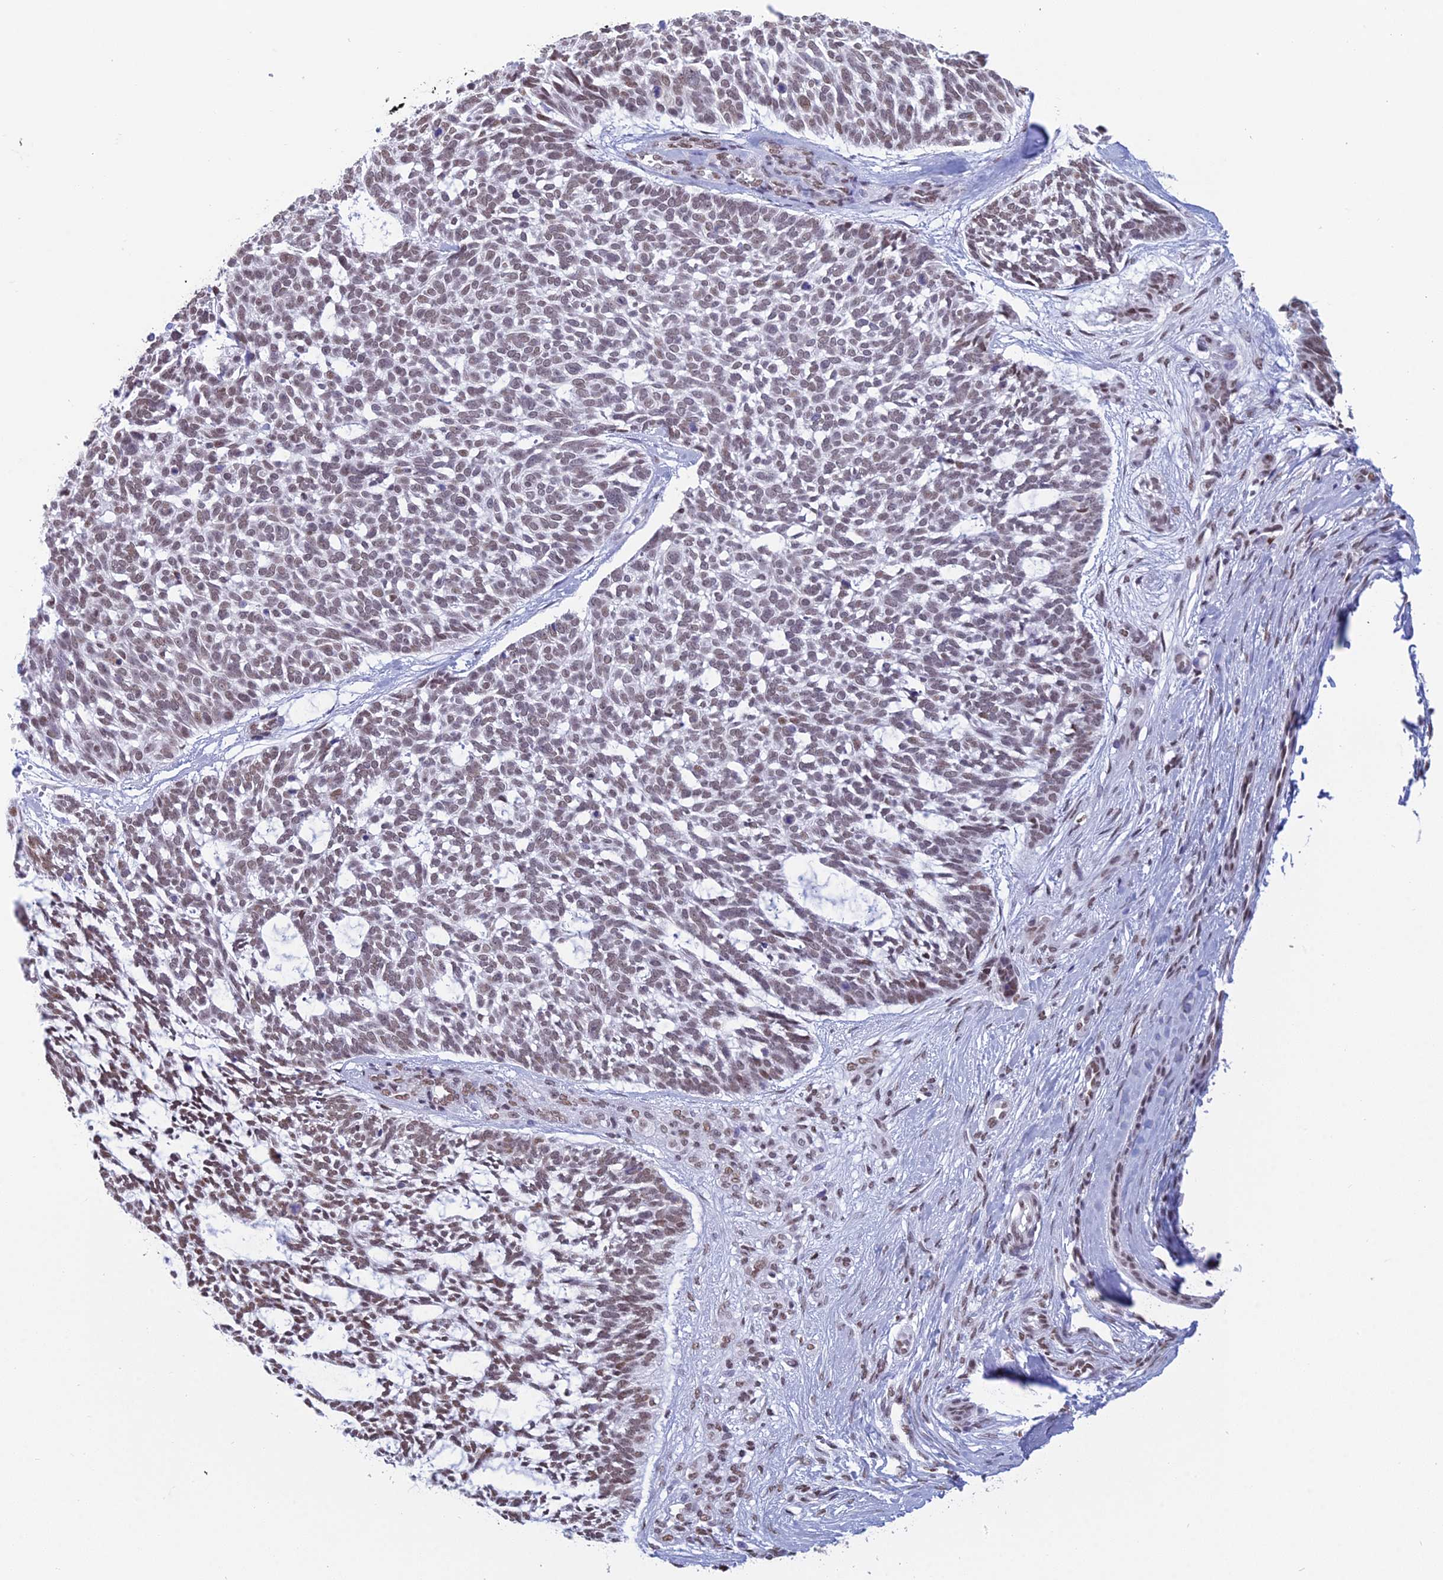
{"staining": {"intensity": "moderate", "quantity": ">75%", "location": "nuclear"}, "tissue": "skin cancer", "cell_type": "Tumor cells", "image_type": "cancer", "snomed": [{"axis": "morphology", "description": "Basal cell carcinoma"}, {"axis": "topography", "description": "Skin"}], "caption": "IHC micrograph of neoplastic tissue: basal cell carcinoma (skin) stained using IHC displays medium levels of moderate protein expression localized specifically in the nuclear of tumor cells, appearing as a nuclear brown color.", "gene": "CDC26", "patient": {"sex": "male", "age": 88}}